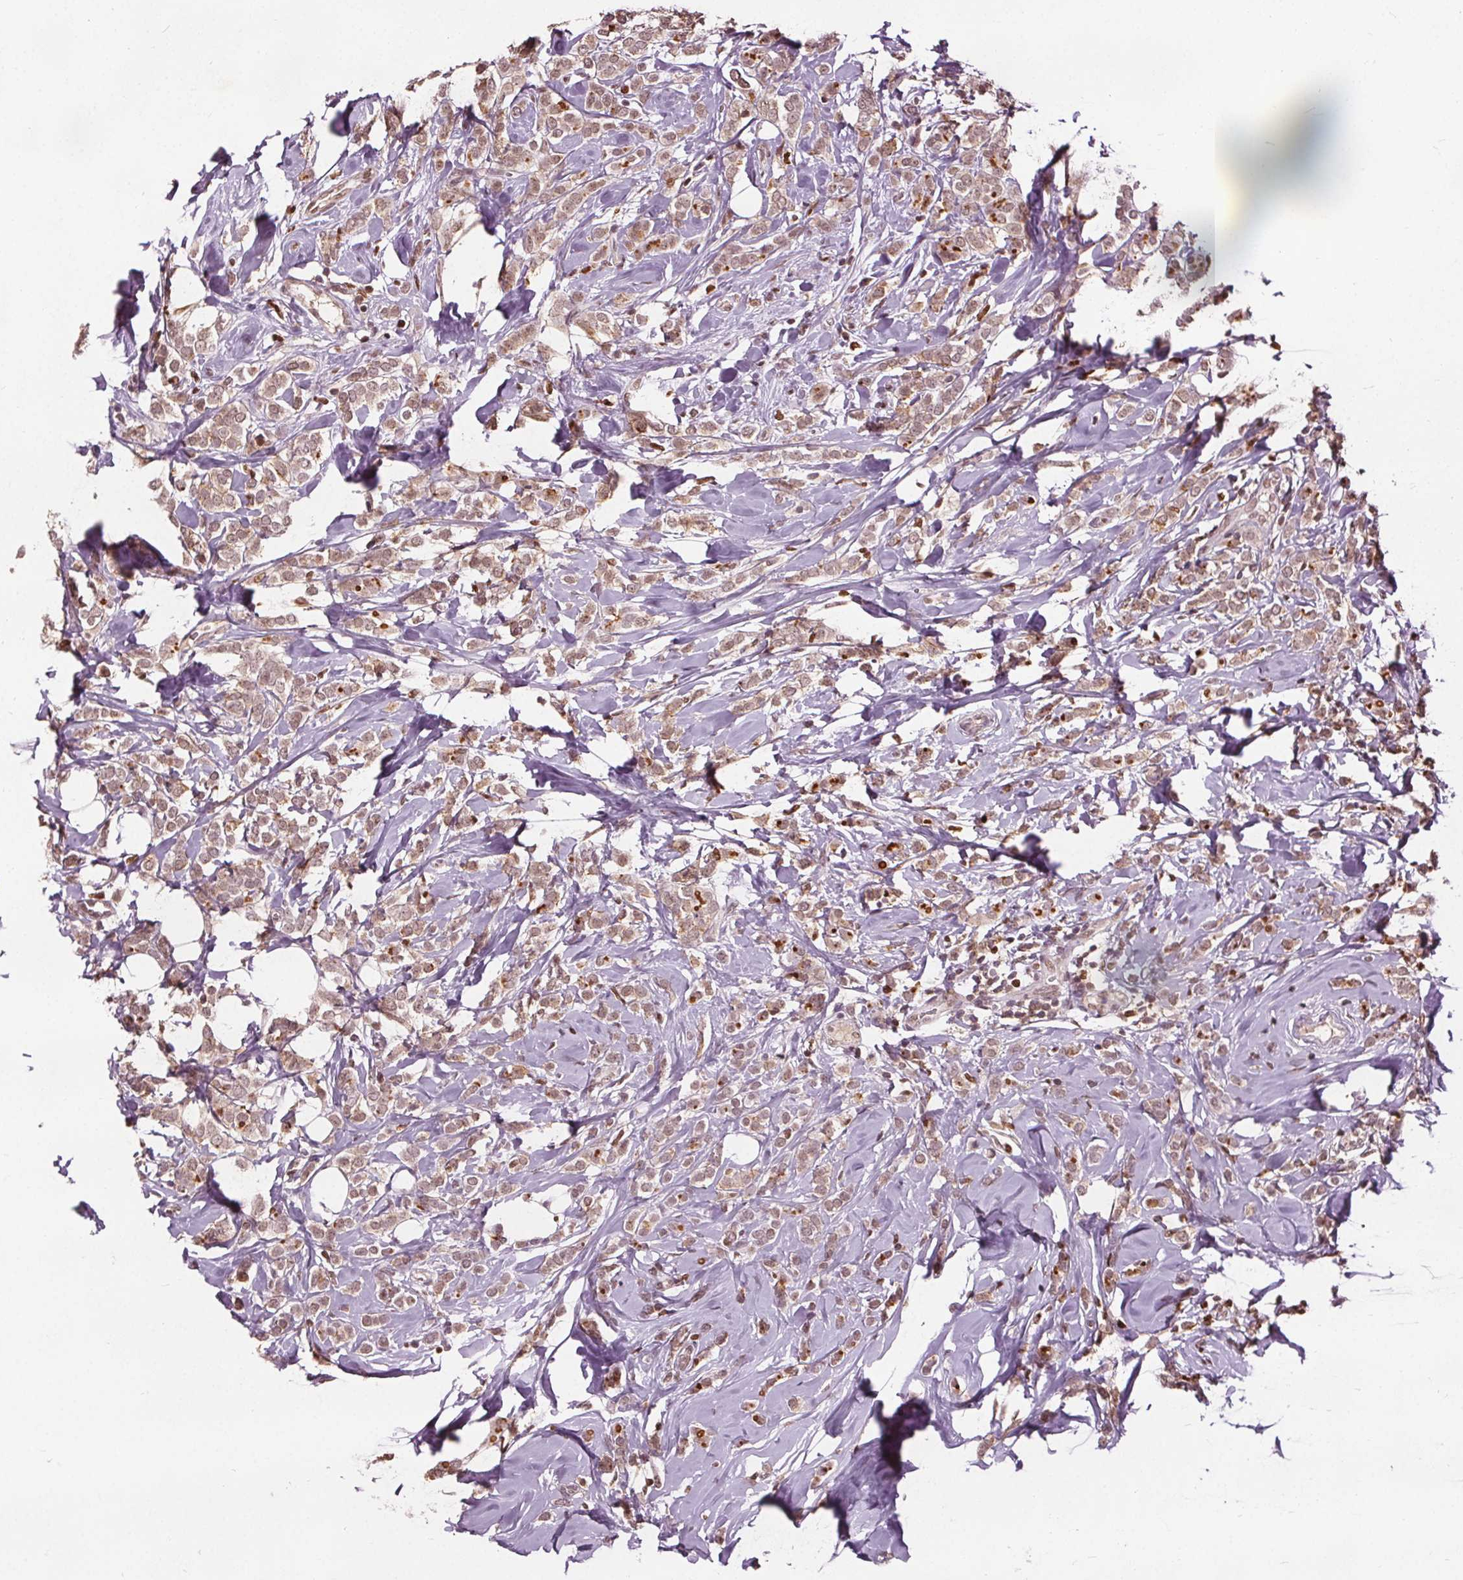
{"staining": {"intensity": "moderate", "quantity": ">75%", "location": "nuclear"}, "tissue": "breast cancer", "cell_type": "Tumor cells", "image_type": "cancer", "snomed": [{"axis": "morphology", "description": "Lobular carcinoma"}, {"axis": "topography", "description": "Breast"}], "caption": "This image exhibits immunohistochemistry (IHC) staining of breast cancer, with medium moderate nuclear staining in about >75% of tumor cells.", "gene": "DDX11", "patient": {"sex": "female", "age": 49}}